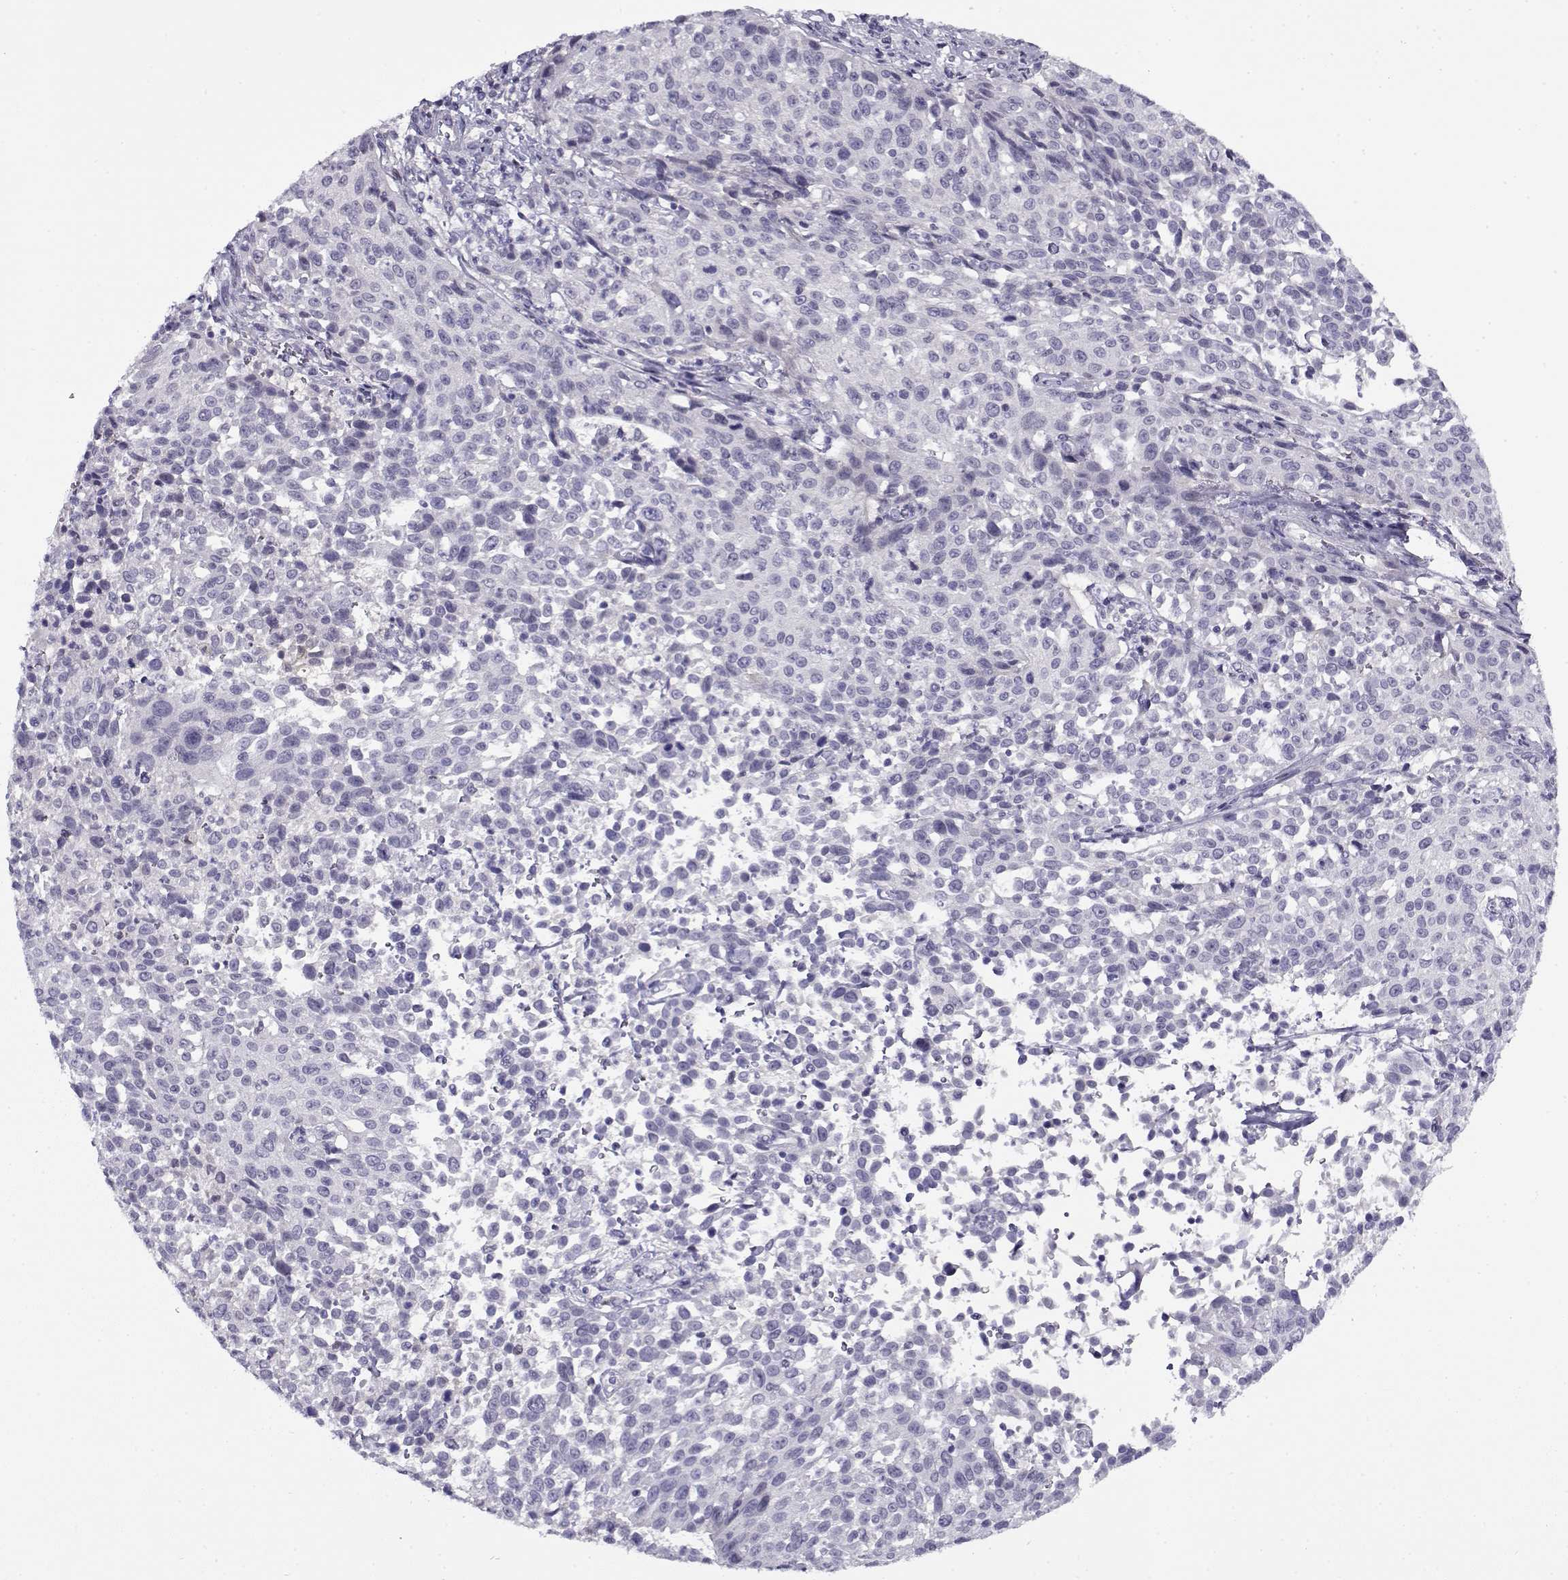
{"staining": {"intensity": "negative", "quantity": "none", "location": "none"}, "tissue": "cervical cancer", "cell_type": "Tumor cells", "image_type": "cancer", "snomed": [{"axis": "morphology", "description": "Squamous cell carcinoma, NOS"}, {"axis": "topography", "description": "Cervix"}], "caption": "Tumor cells are negative for protein expression in human squamous cell carcinoma (cervical).", "gene": "FEZF1", "patient": {"sex": "female", "age": 26}}